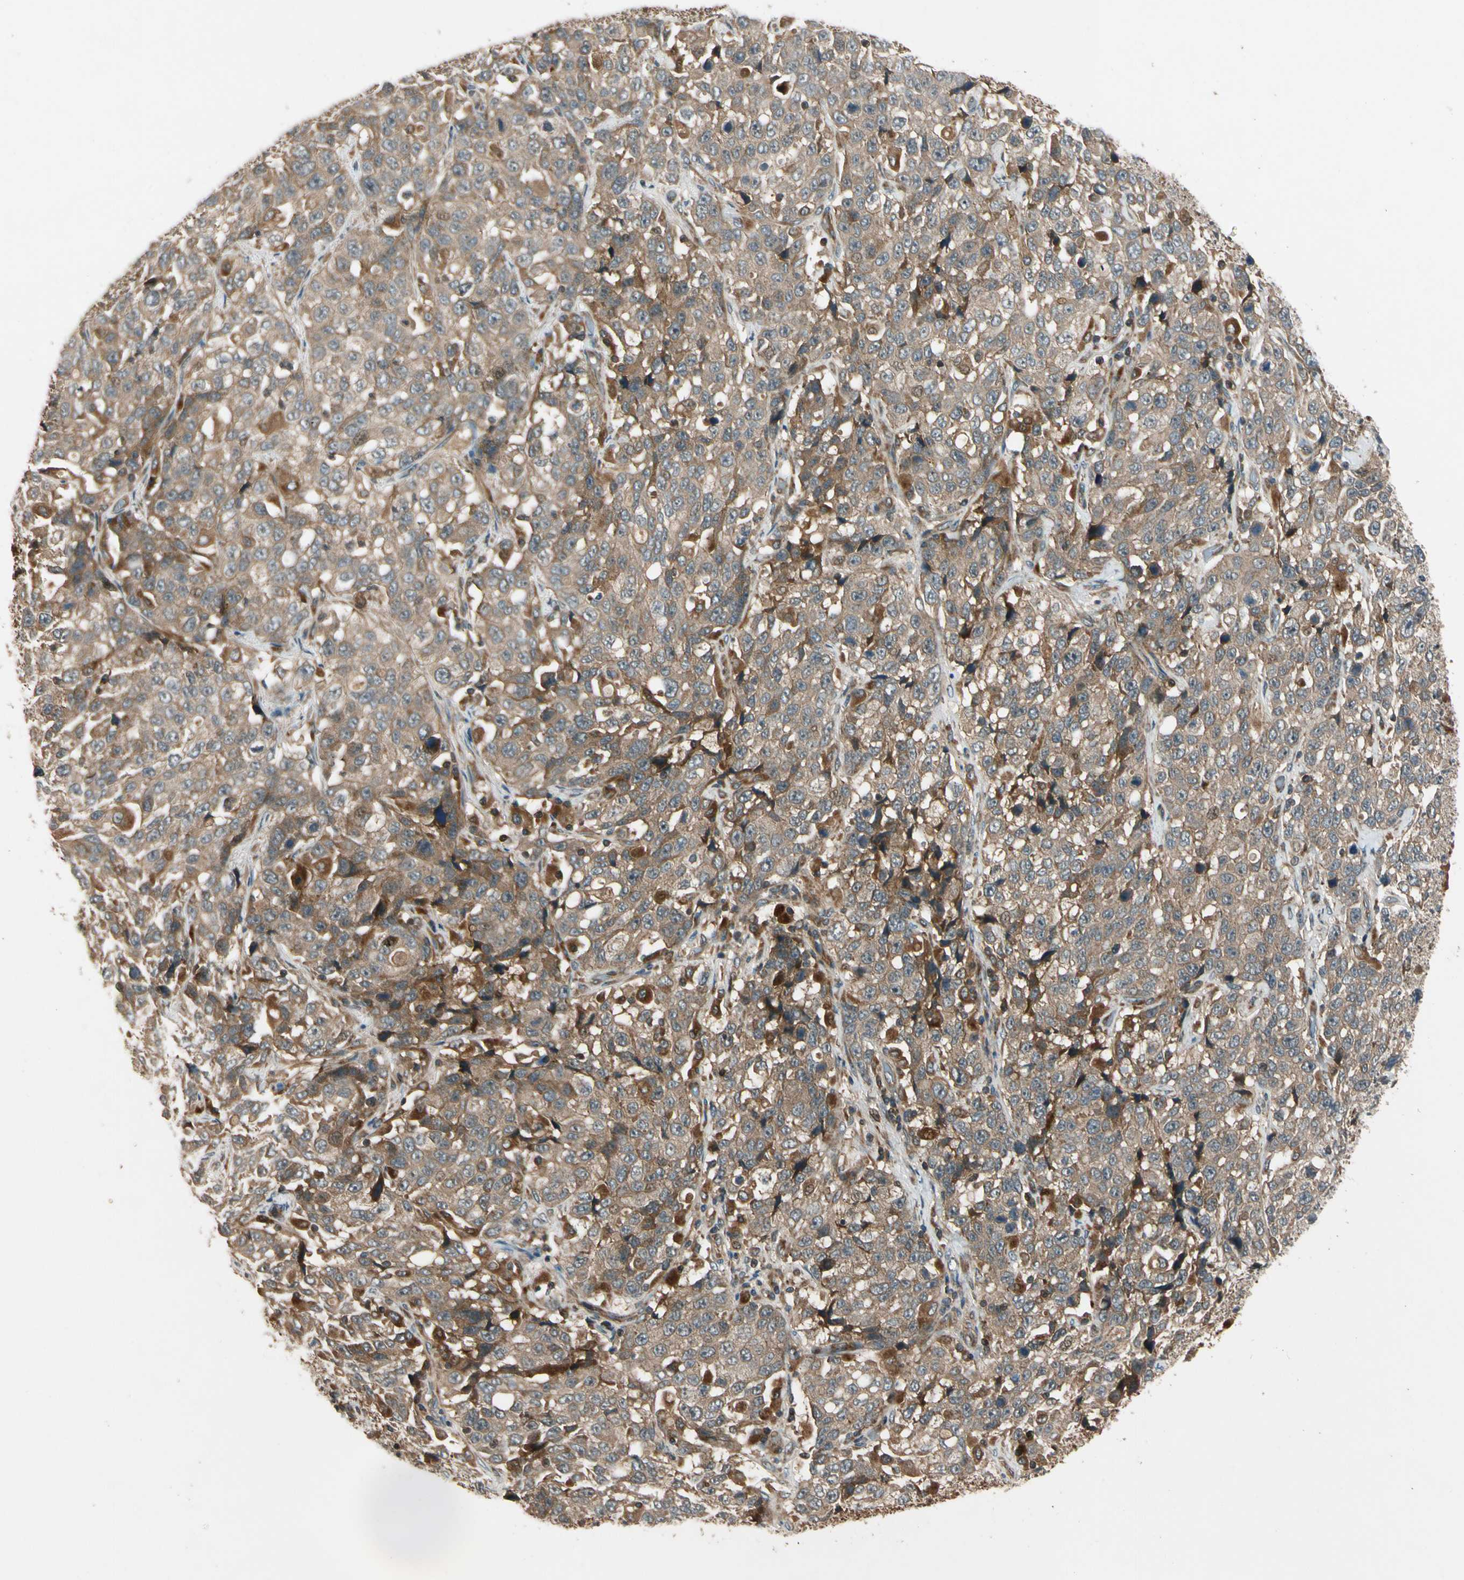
{"staining": {"intensity": "moderate", "quantity": ">75%", "location": "cytoplasmic/membranous"}, "tissue": "stomach cancer", "cell_type": "Tumor cells", "image_type": "cancer", "snomed": [{"axis": "morphology", "description": "Normal tissue, NOS"}, {"axis": "morphology", "description": "Adenocarcinoma, NOS"}, {"axis": "topography", "description": "Stomach"}], "caption": "Immunohistochemistry (IHC) of human stomach cancer (adenocarcinoma) reveals medium levels of moderate cytoplasmic/membranous positivity in approximately >75% of tumor cells.", "gene": "ACVR1C", "patient": {"sex": "male", "age": 48}}